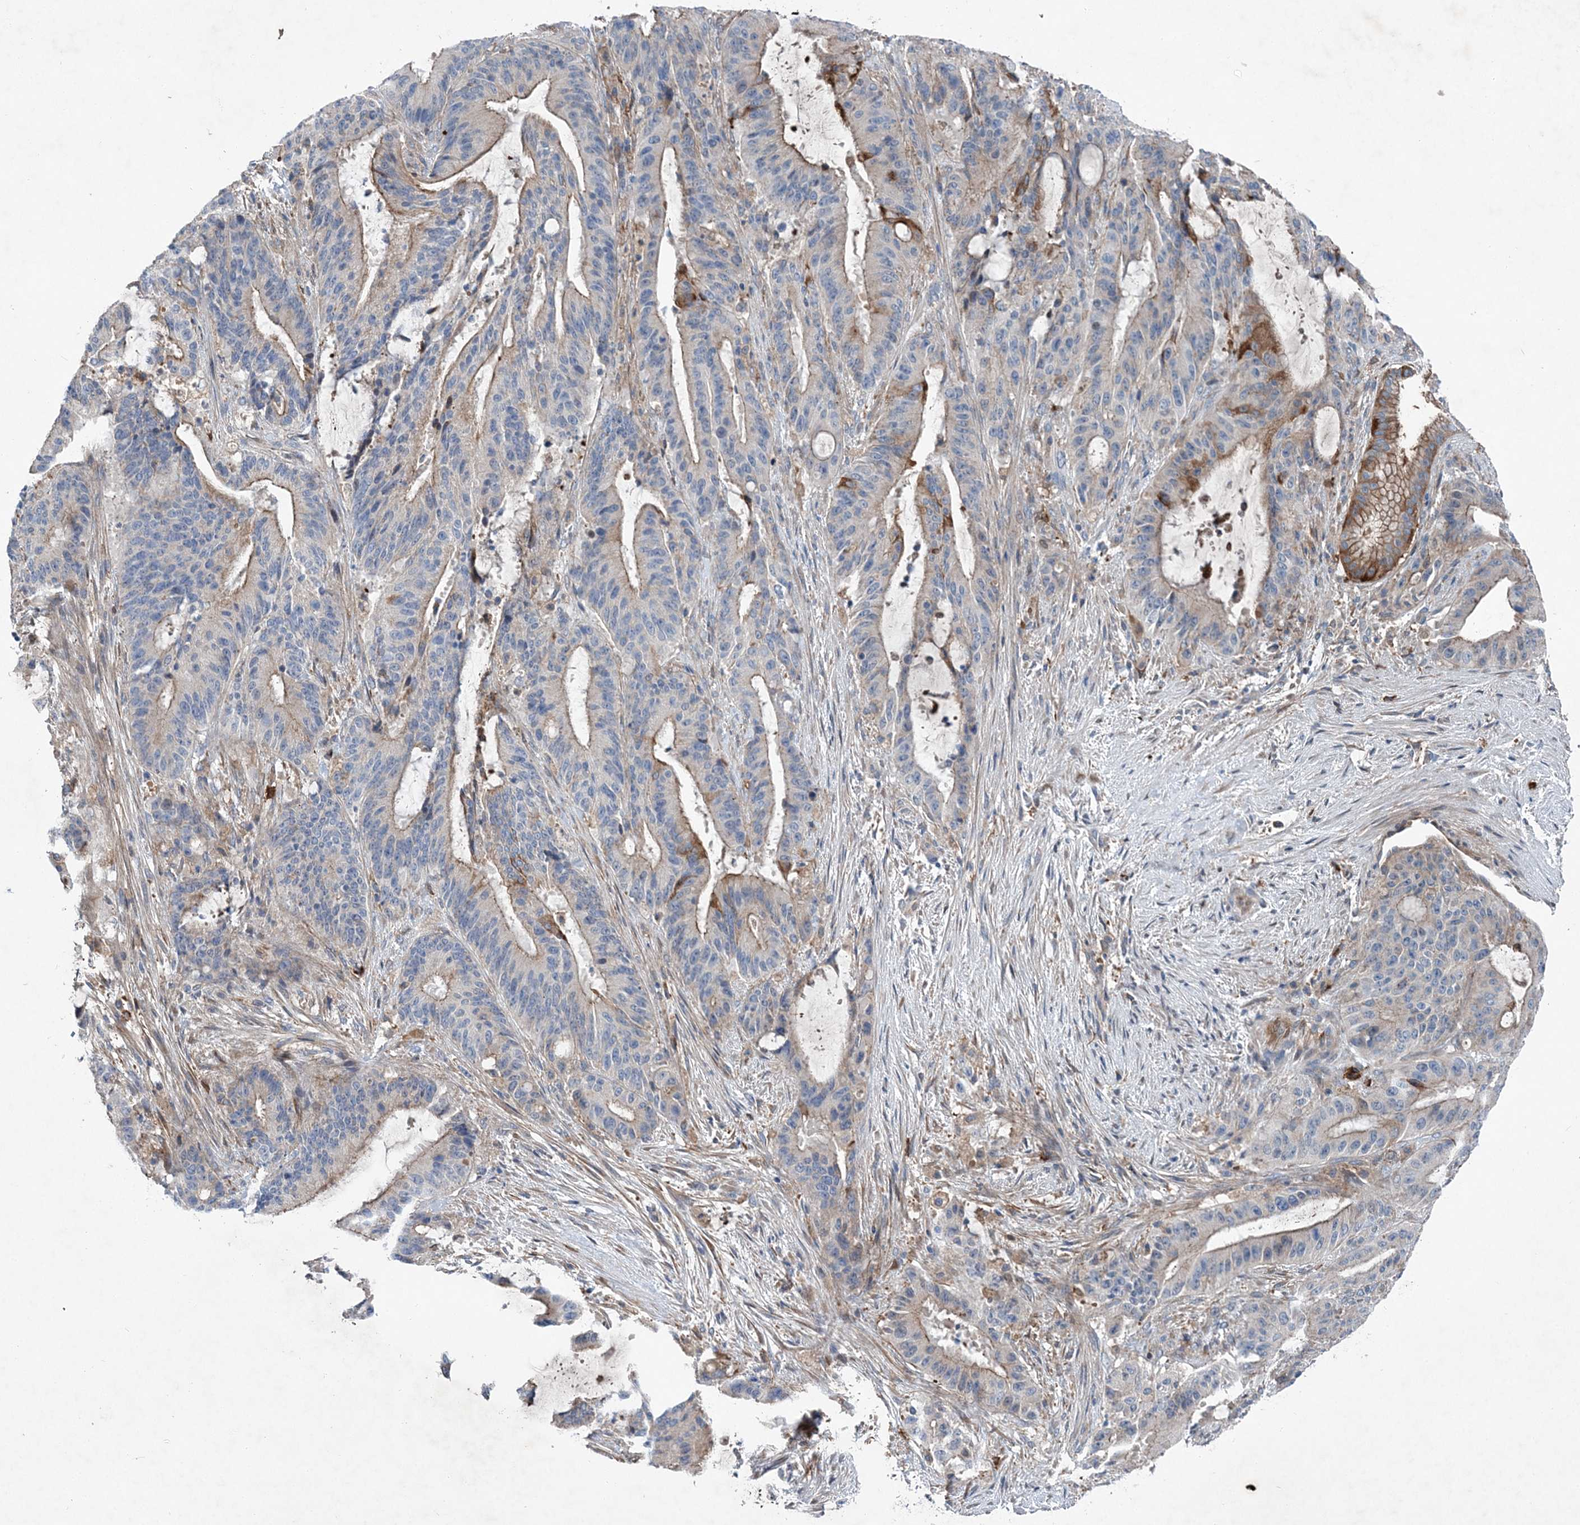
{"staining": {"intensity": "moderate", "quantity": "<25%", "location": "cytoplasmic/membranous"}, "tissue": "liver cancer", "cell_type": "Tumor cells", "image_type": "cancer", "snomed": [{"axis": "morphology", "description": "Normal tissue, NOS"}, {"axis": "morphology", "description": "Cholangiocarcinoma"}, {"axis": "topography", "description": "Liver"}, {"axis": "topography", "description": "Peripheral nerve tissue"}], "caption": "A micrograph showing moderate cytoplasmic/membranous staining in about <25% of tumor cells in liver cancer (cholangiocarcinoma), as visualized by brown immunohistochemical staining.", "gene": "SPOPL", "patient": {"sex": "female", "age": 73}}